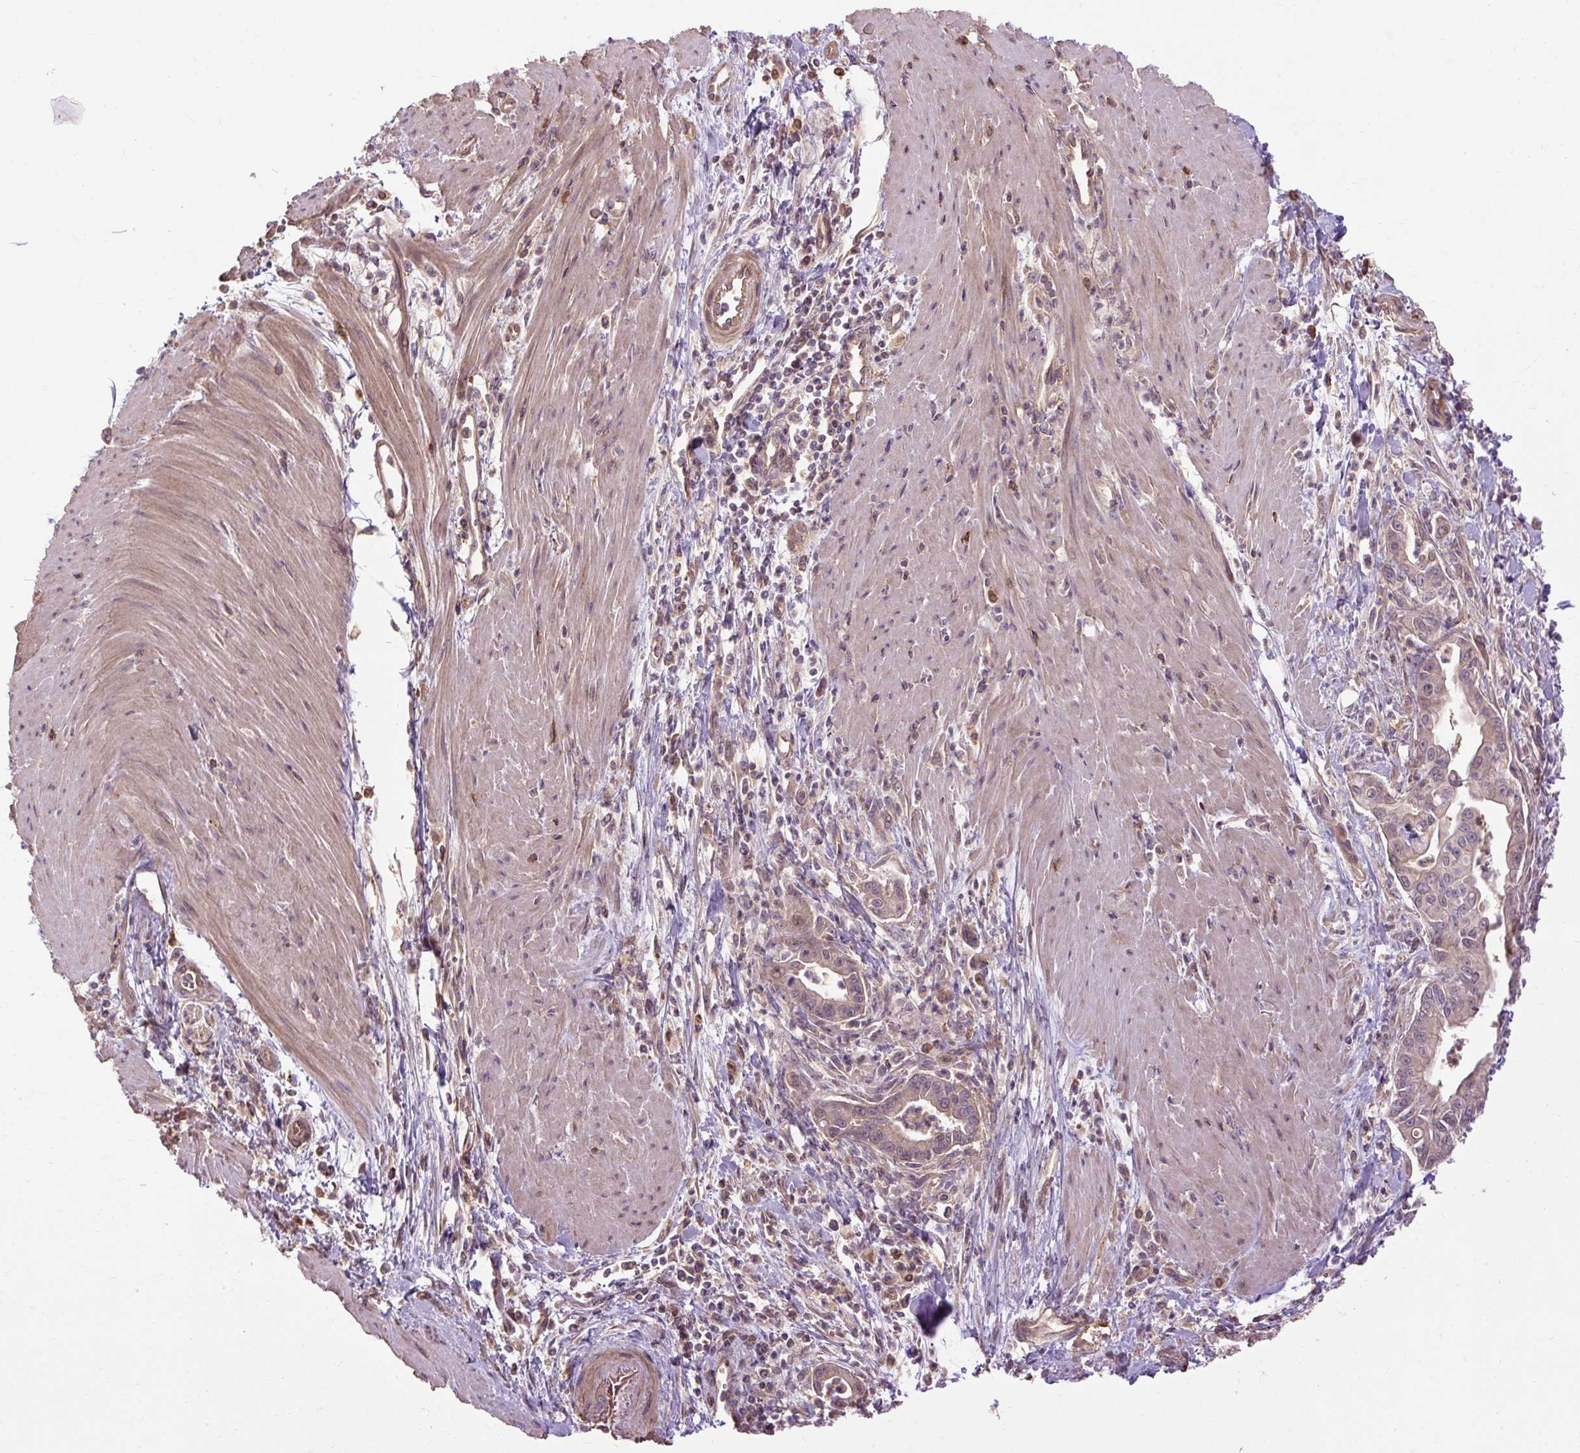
{"staining": {"intensity": "negative", "quantity": "none", "location": "none"}, "tissue": "pancreatic cancer", "cell_type": "Tumor cells", "image_type": "cancer", "snomed": [{"axis": "morphology", "description": "Adenocarcinoma, NOS"}, {"axis": "topography", "description": "Pancreas"}], "caption": "The photomicrograph displays no staining of tumor cells in adenocarcinoma (pancreatic).", "gene": "FLRT1", "patient": {"sex": "male", "age": 78}}